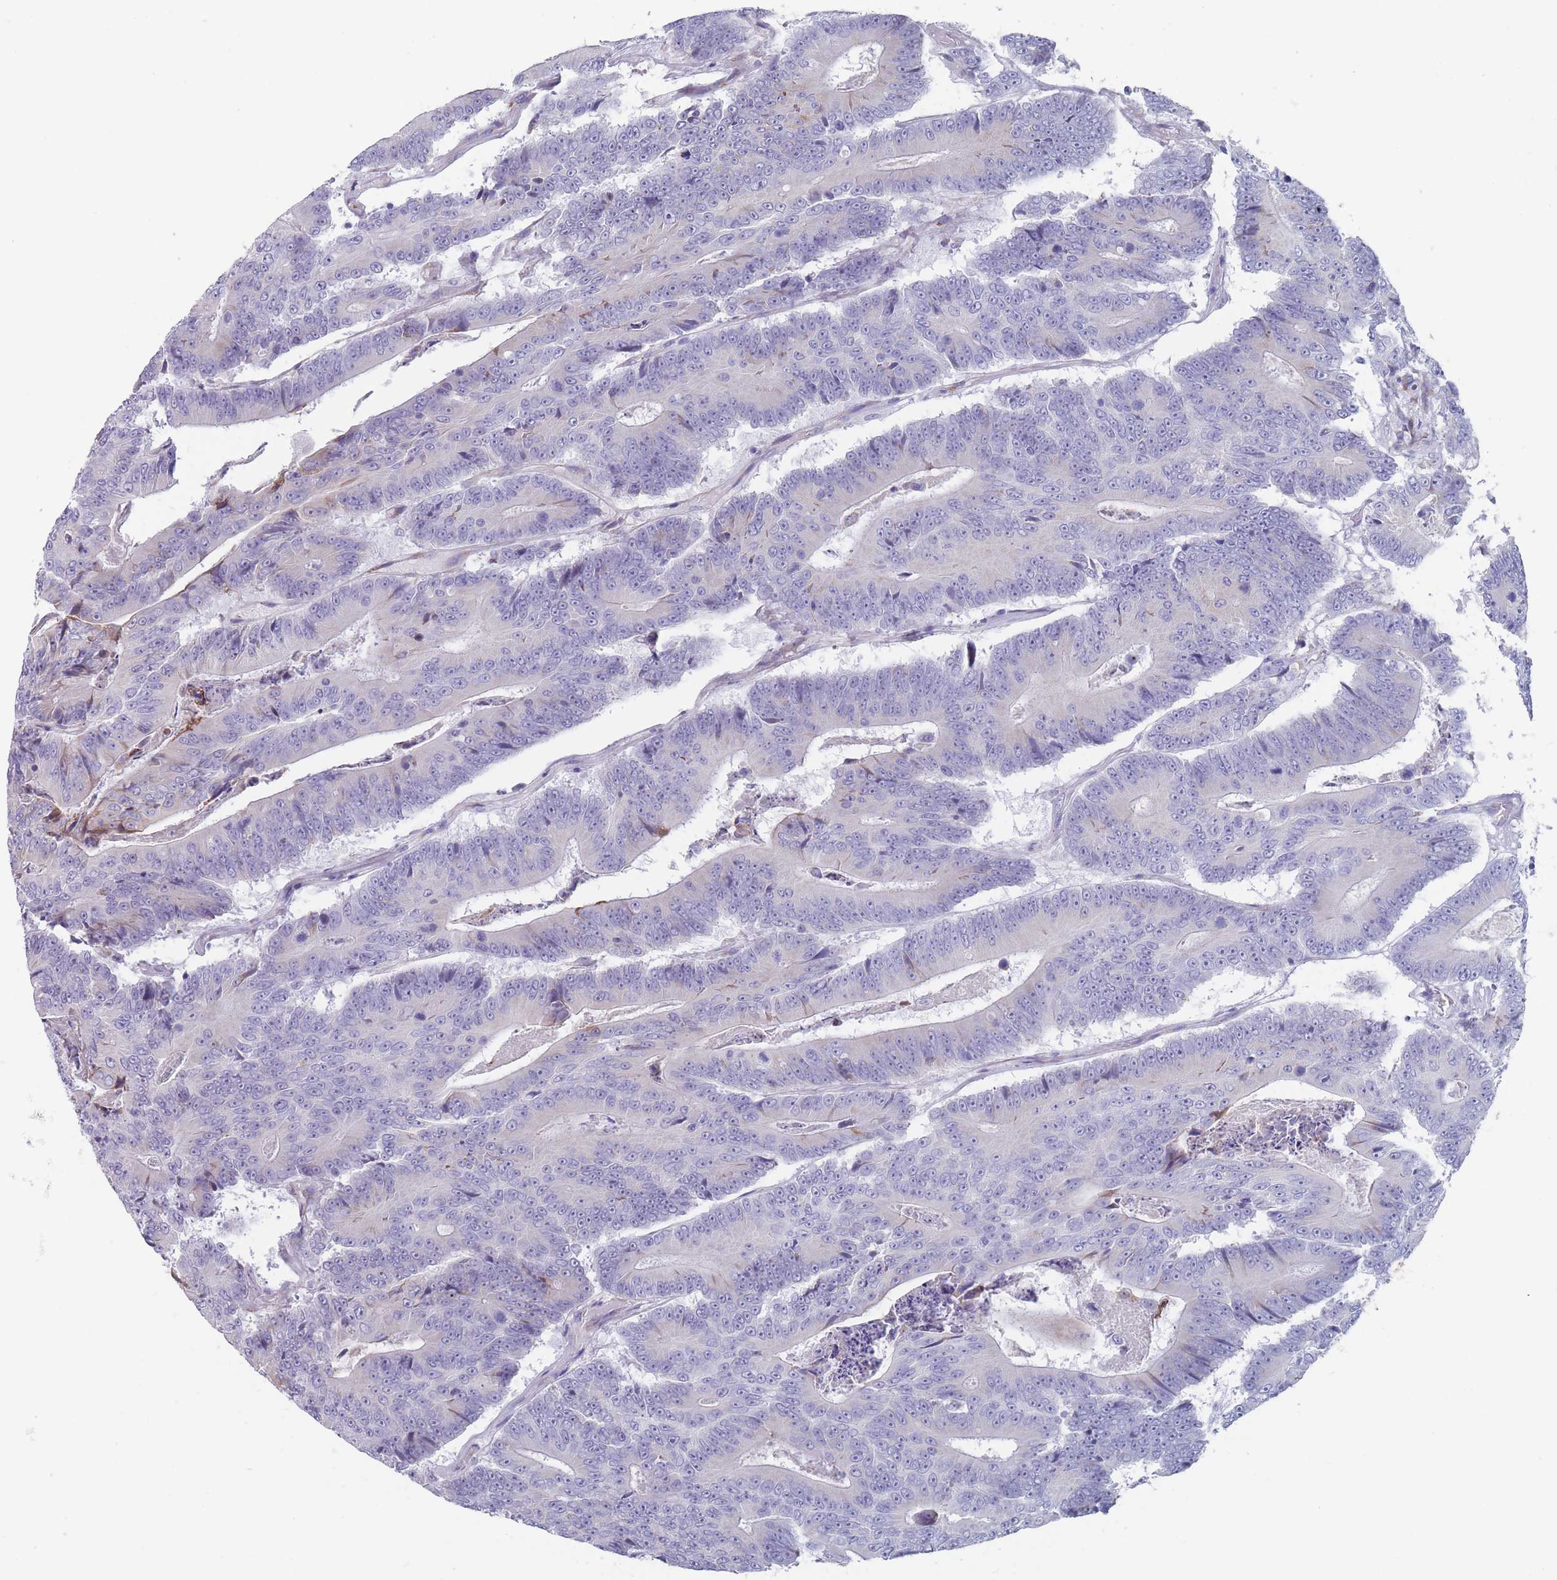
{"staining": {"intensity": "negative", "quantity": "none", "location": "none"}, "tissue": "colorectal cancer", "cell_type": "Tumor cells", "image_type": "cancer", "snomed": [{"axis": "morphology", "description": "Adenocarcinoma, NOS"}, {"axis": "topography", "description": "Colon"}], "caption": "Photomicrograph shows no significant protein staining in tumor cells of colorectal cancer.", "gene": "ST8SIA5", "patient": {"sex": "male", "age": 83}}